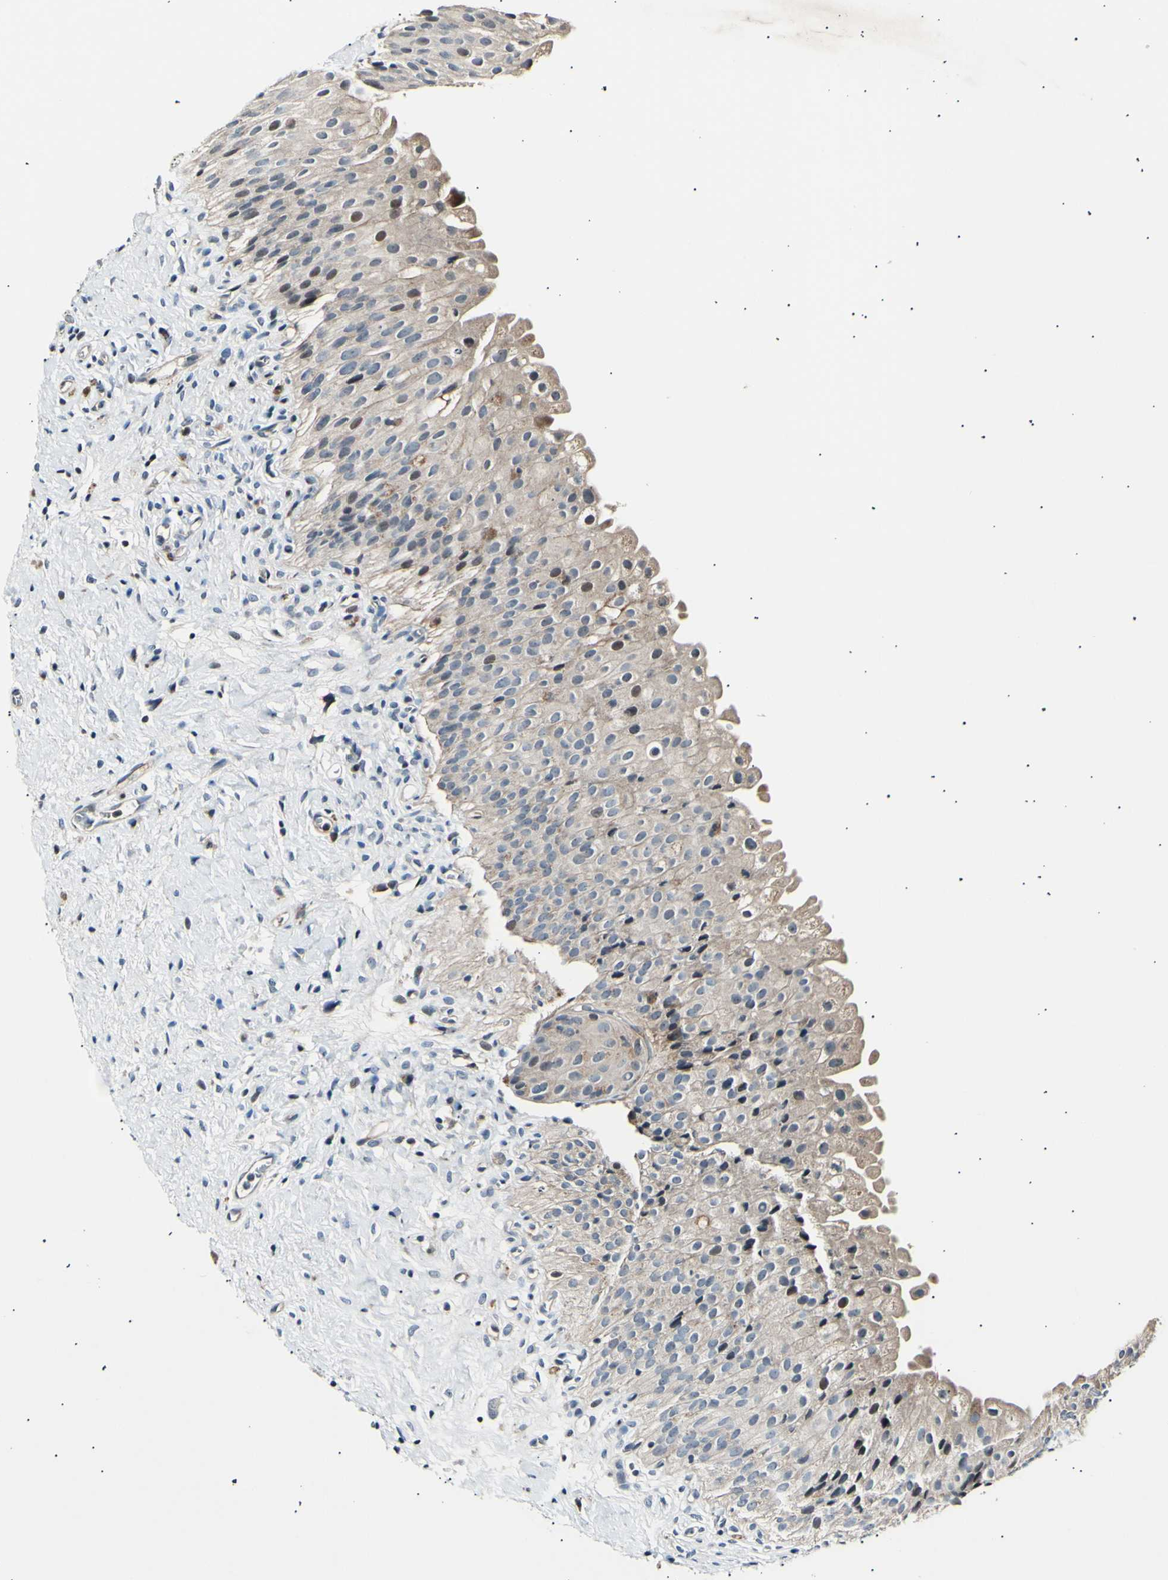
{"staining": {"intensity": "weak", "quantity": ">75%", "location": "none"}, "tissue": "urinary bladder", "cell_type": "Urothelial cells", "image_type": "normal", "snomed": [{"axis": "morphology", "description": "Normal tissue, NOS"}, {"axis": "morphology", "description": "Urothelial carcinoma, High grade"}, {"axis": "topography", "description": "Urinary bladder"}], "caption": "A high-resolution histopathology image shows immunohistochemistry staining of normal urinary bladder, which reveals weak None expression in about >75% of urothelial cells.", "gene": "ITGA6", "patient": {"sex": "male", "age": 46}}